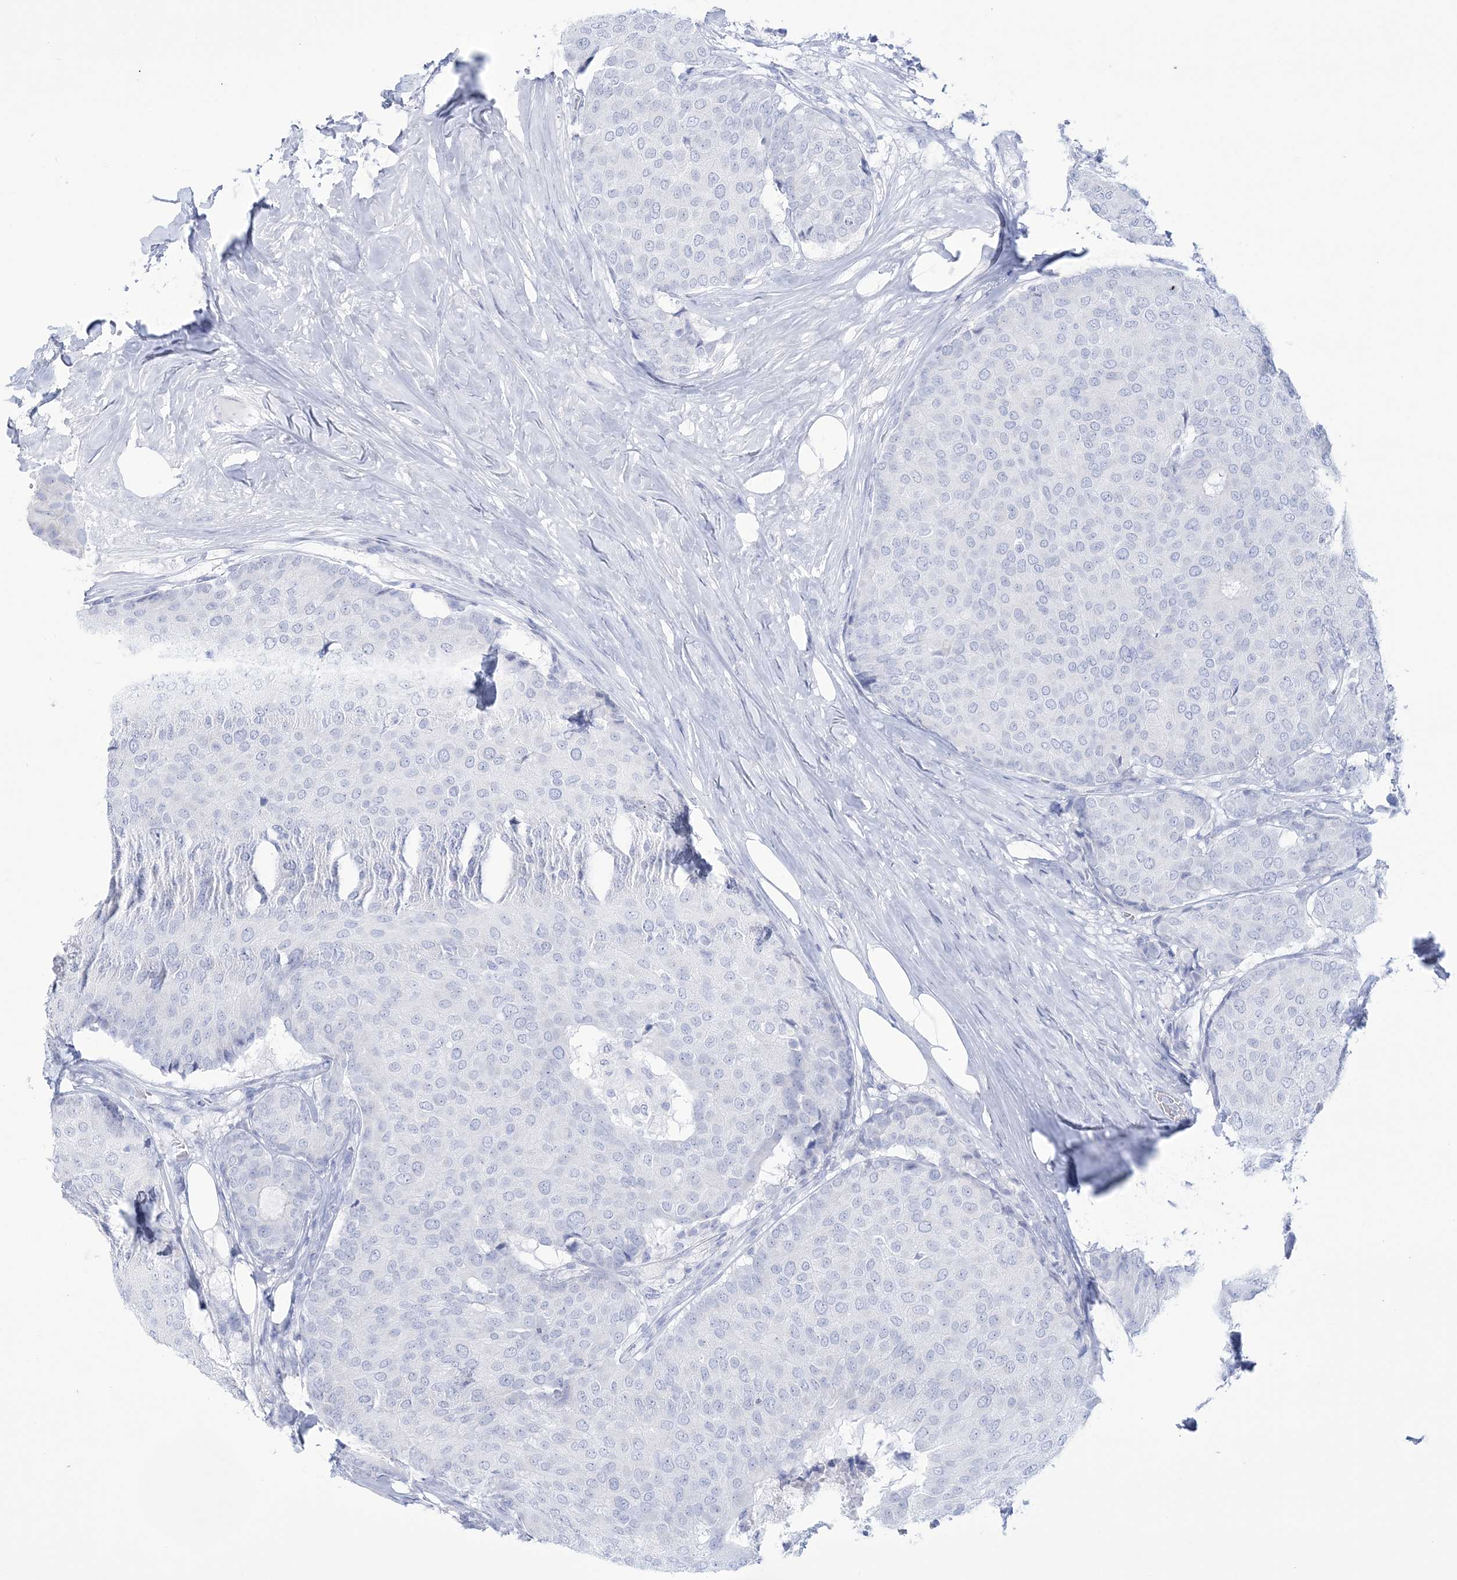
{"staining": {"intensity": "negative", "quantity": "none", "location": "none"}, "tissue": "breast cancer", "cell_type": "Tumor cells", "image_type": "cancer", "snomed": [{"axis": "morphology", "description": "Duct carcinoma"}, {"axis": "topography", "description": "Breast"}], "caption": "Micrograph shows no significant protein expression in tumor cells of breast cancer.", "gene": "RBP2", "patient": {"sex": "female", "age": 75}}